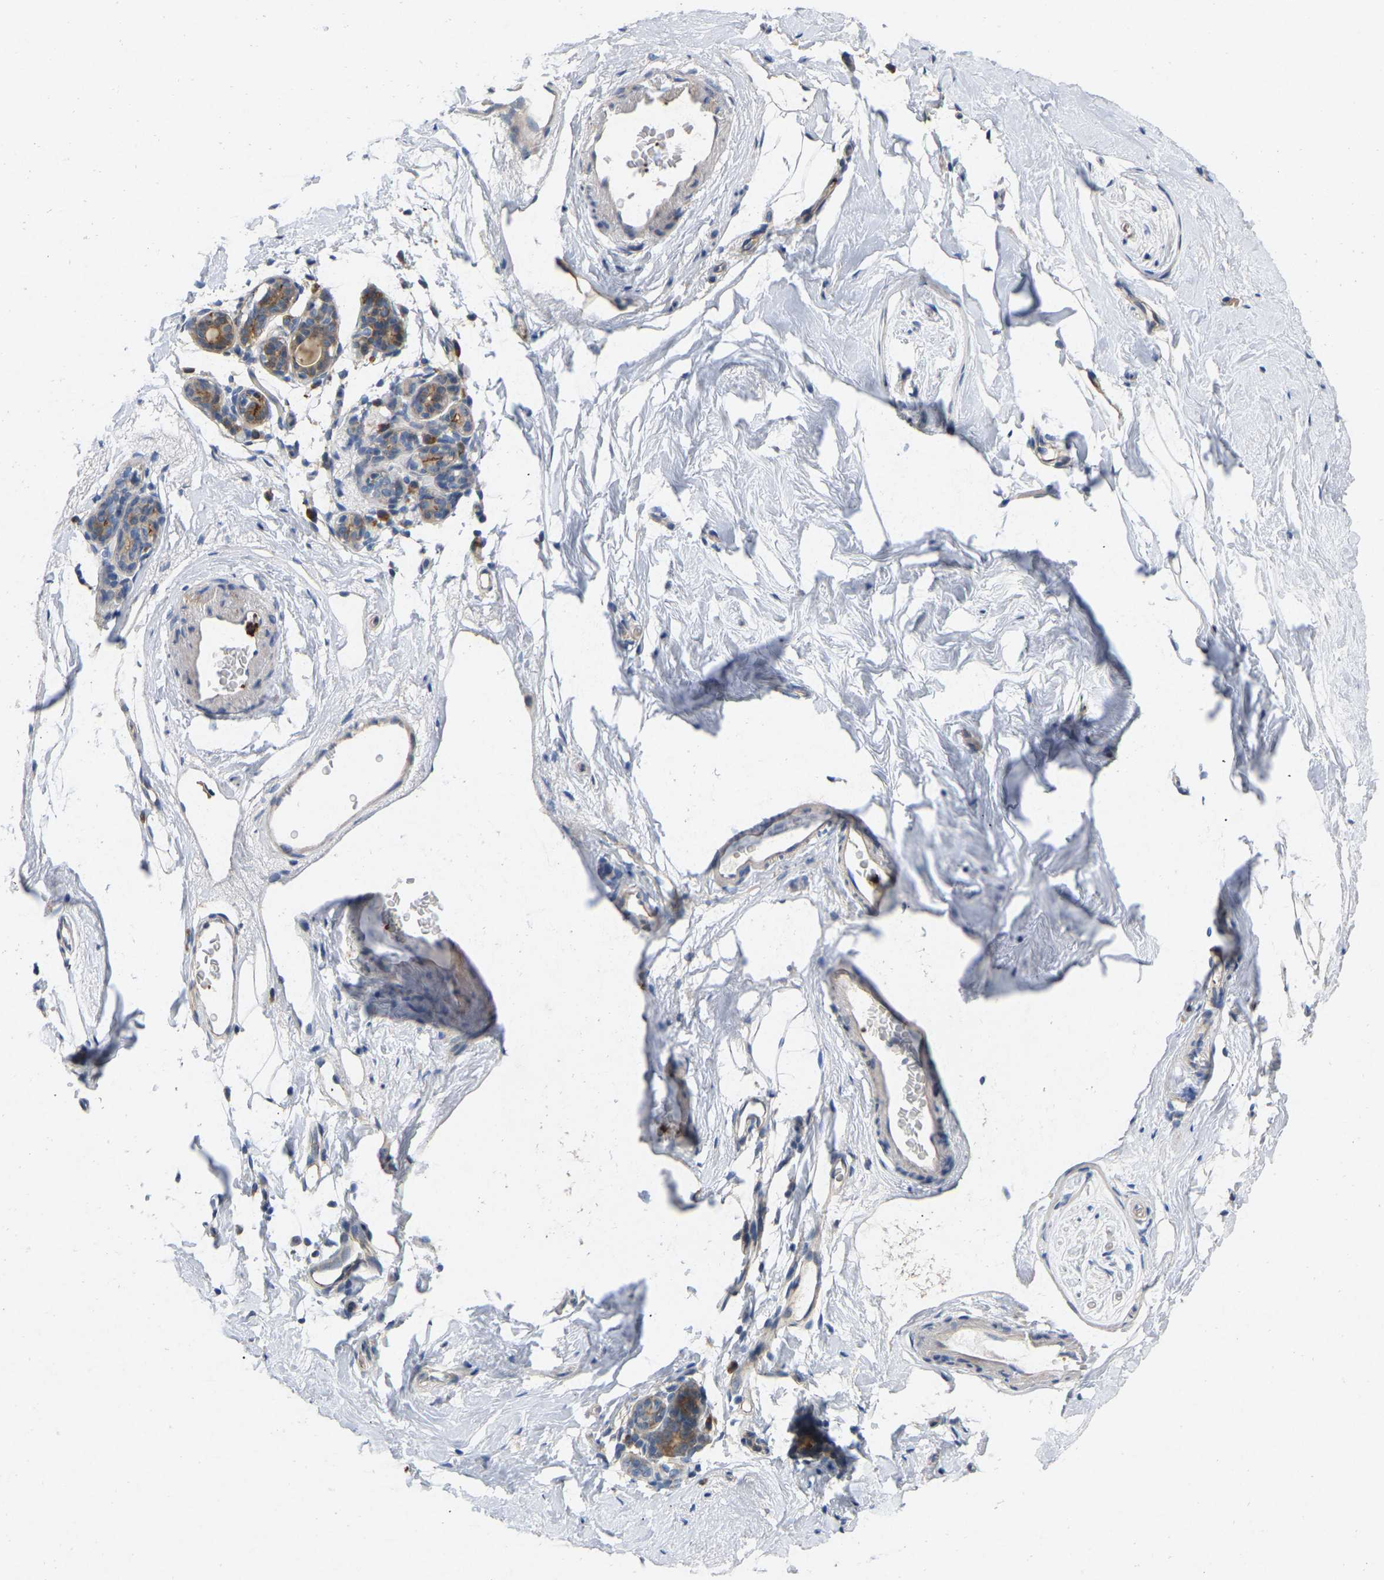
{"staining": {"intensity": "negative", "quantity": "none", "location": "none"}, "tissue": "breast", "cell_type": "Adipocytes", "image_type": "normal", "snomed": [{"axis": "morphology", "description": "Normal tissue, NOS"}, {"axis": "topography", "description": "Breast"}], "caption": "IHC of normal breast reveals no expression in adipocytes. The staining is performed using DAB (3,3'-diaminobenzidine) brown chromogen with nuclei counter-stained in using hematoxylin.", "gene": "RHEB", "patient": {"sex": "female", "age": 62}}